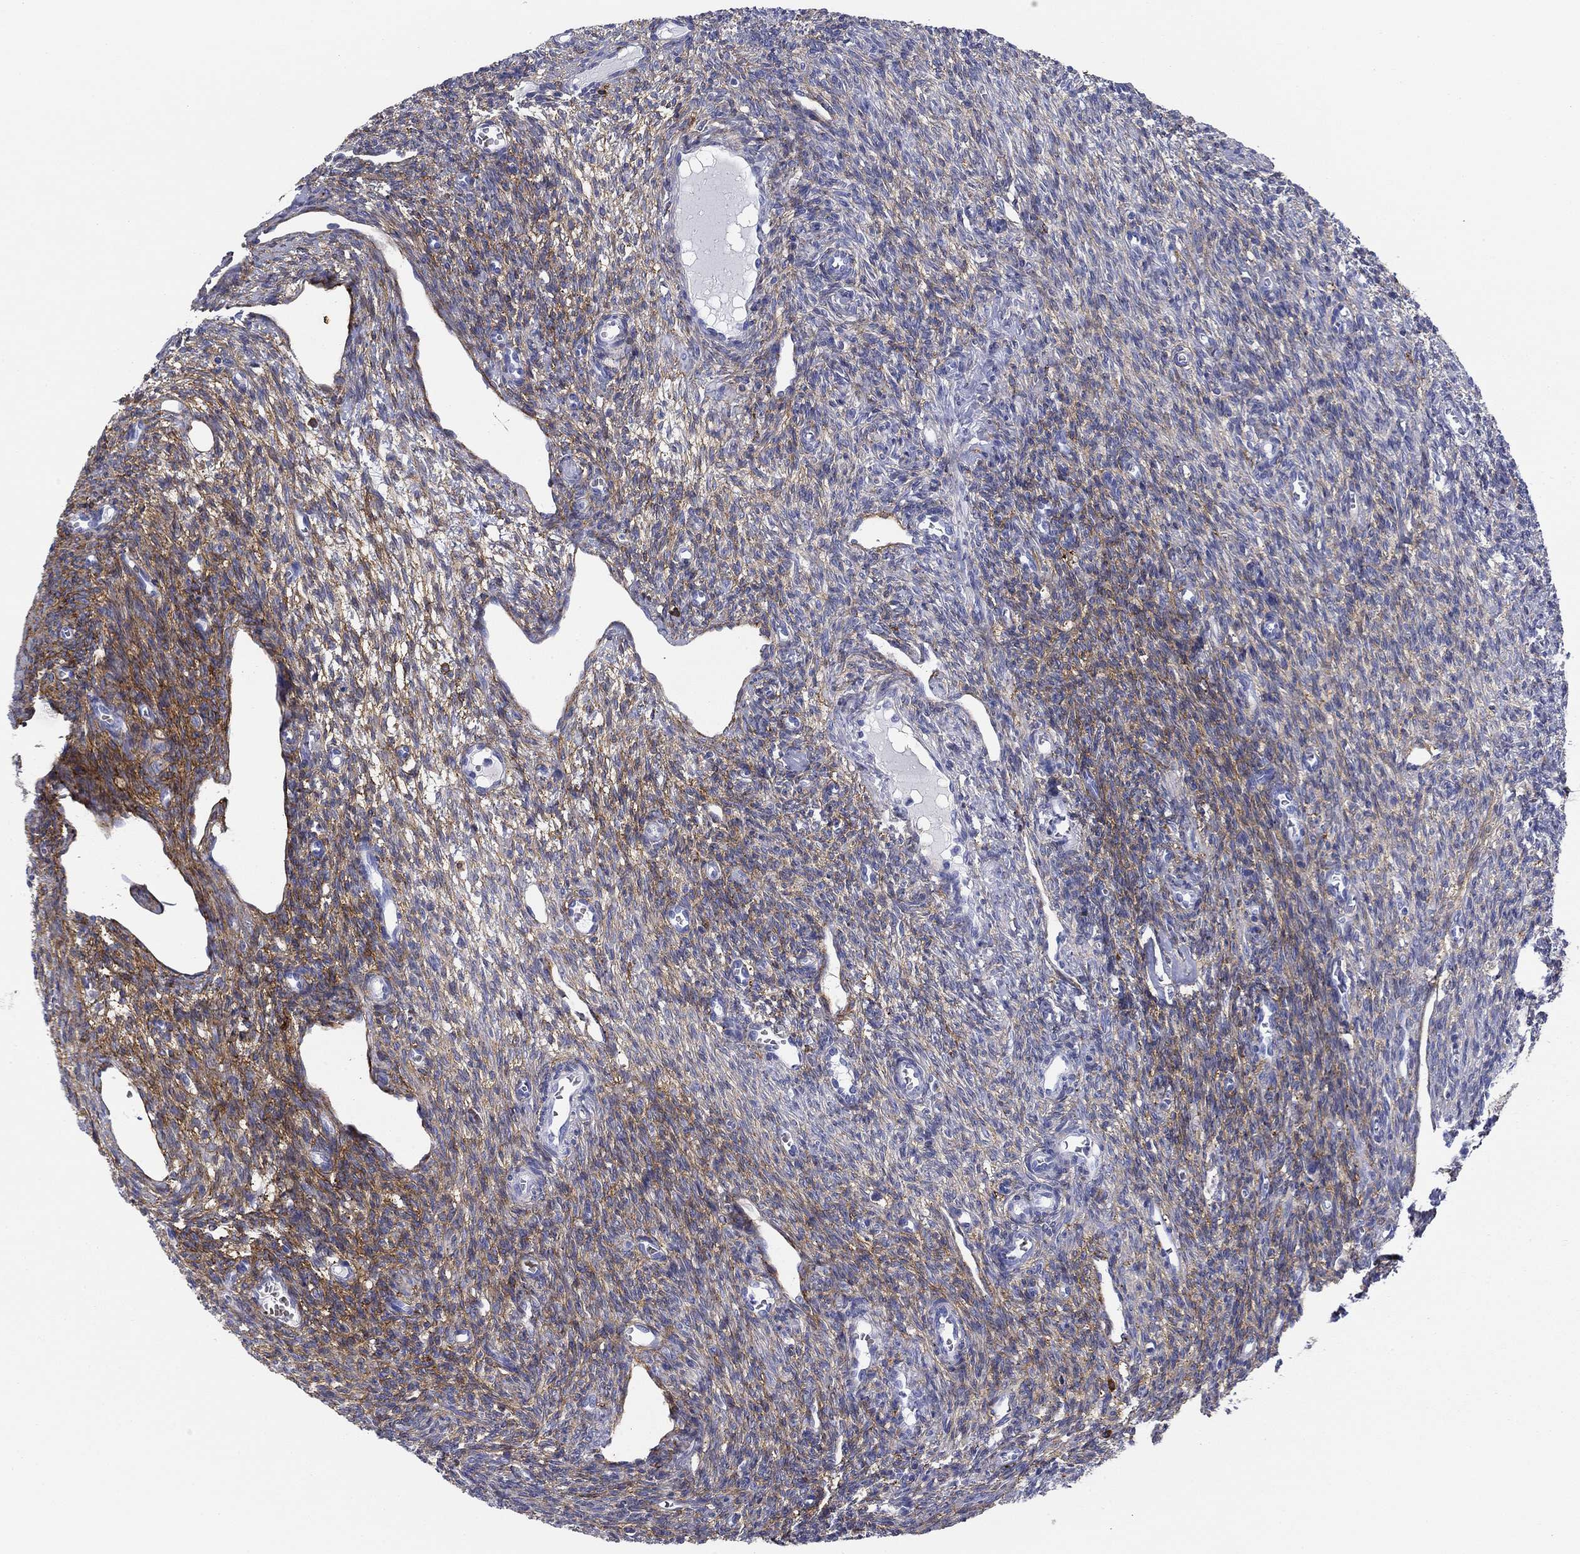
{"staining": {"intensity": "negative", "quantity": "none", "location": "none"}, "tissue": "ovary", "cell_type": "Follicle cells", "image_type": "normal", "snomed": [{"axis": "morphology", "description": "Normal tissue, NOS"}, {"axis": "topography", "description": "Ovary"}], "caption": "This is an IHC image of unremarkable human ovary. There is no staining in follicle cells.", "gene": "GPC1", "patient": {"sex": "female", "age": 27}}